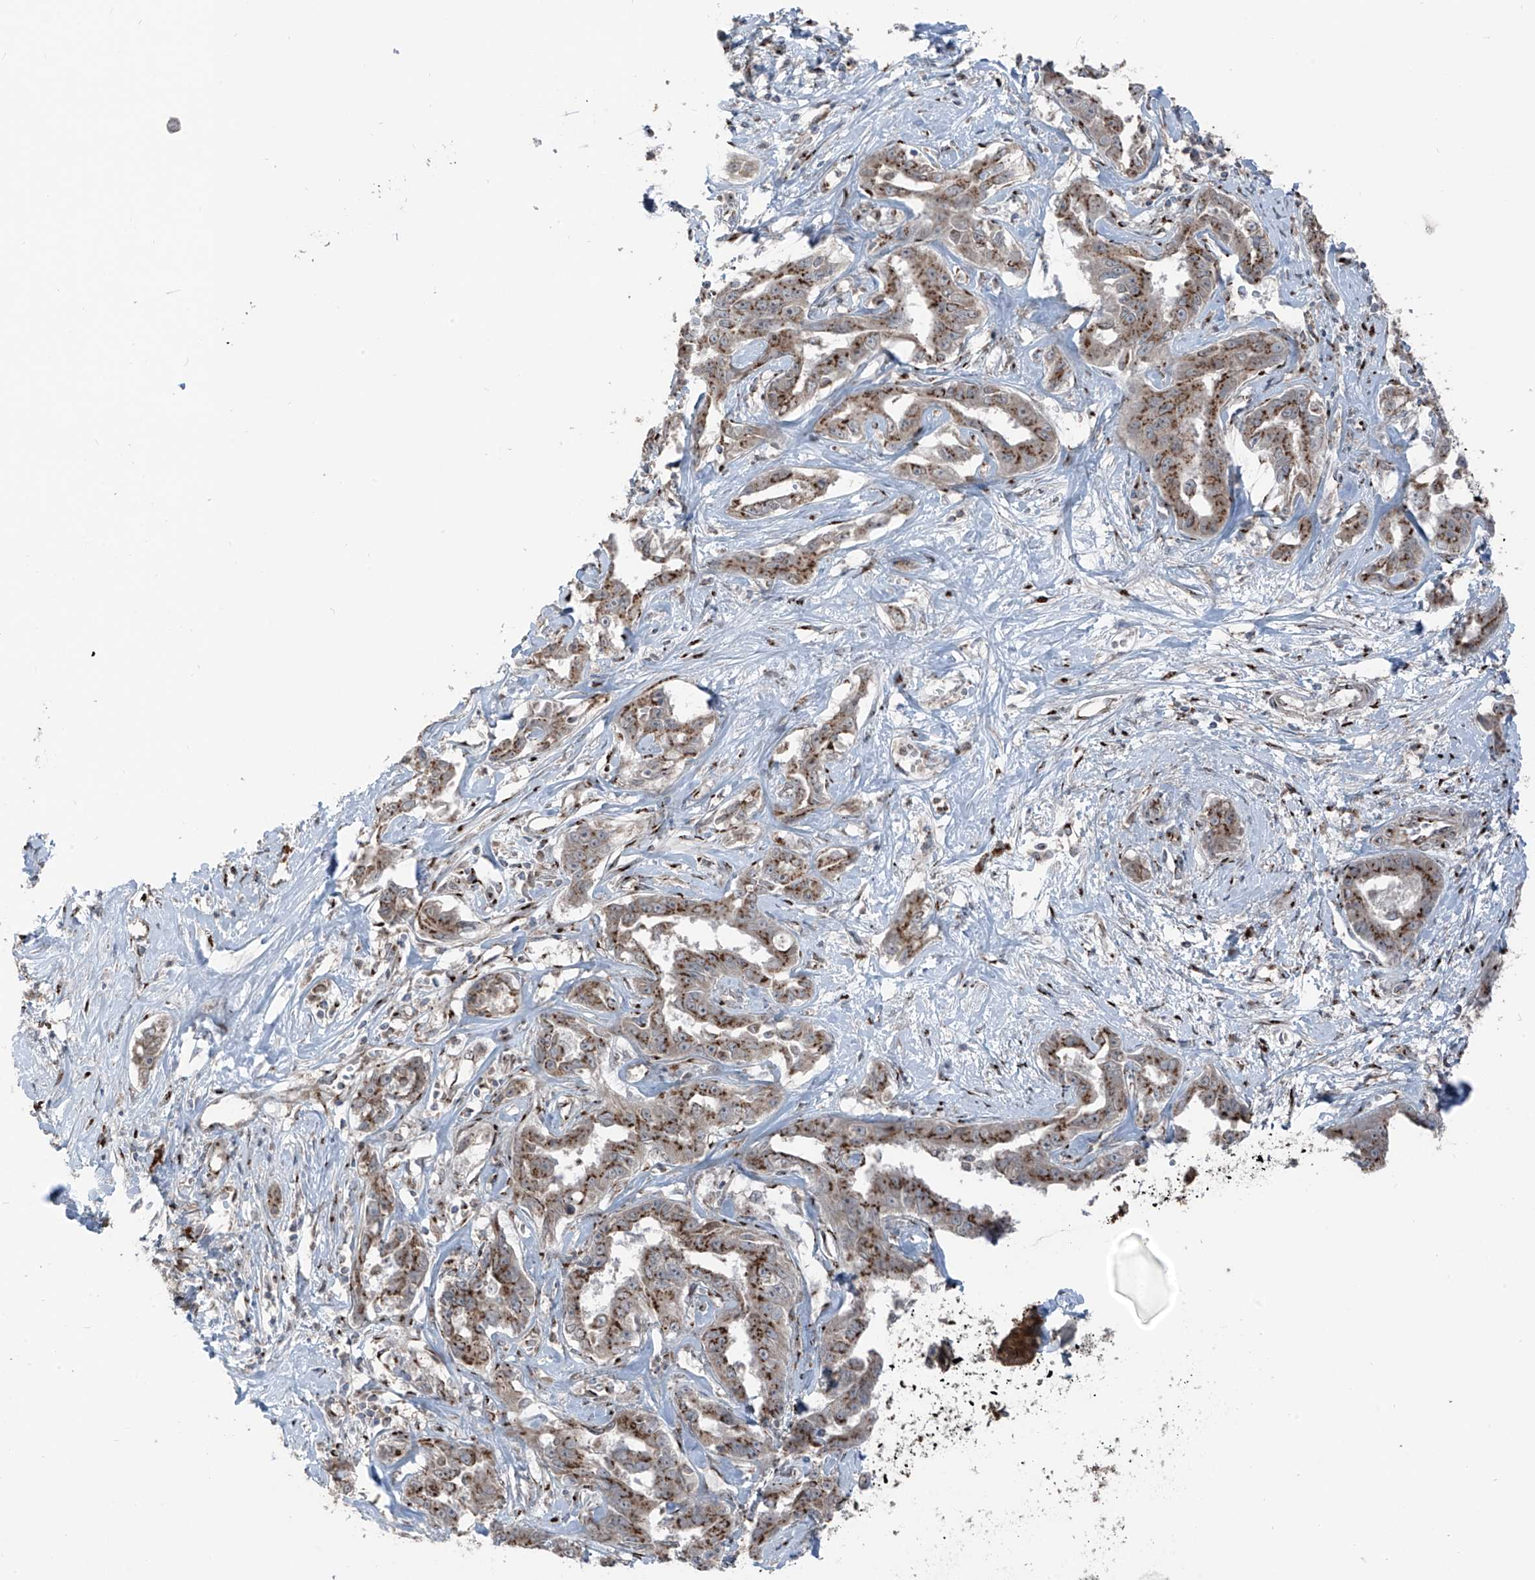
{"staining": {"intensity": "moderate", "quantity": ">75%", "location": "cytoplasmic/membranous"}, "tissue": "liver cancer", "cell_type": "Tumor cells", "image_type": "cancer", "snomed": [{"axis": "morphology", "description": "Cholangiocarcinoma"}, {"axis": "topography", "description": "Liver"}], "caption": "Tumor cells reveal medium levels of moderate cytoplasmic/membranous staining in approximately >75% of cells in liver cholangiocarcinoma. The protein is shown in brown color, while the nuclei are stained blue.", "gene": "ERLEC1", "patient": {"sex": "male", "age": 59}}